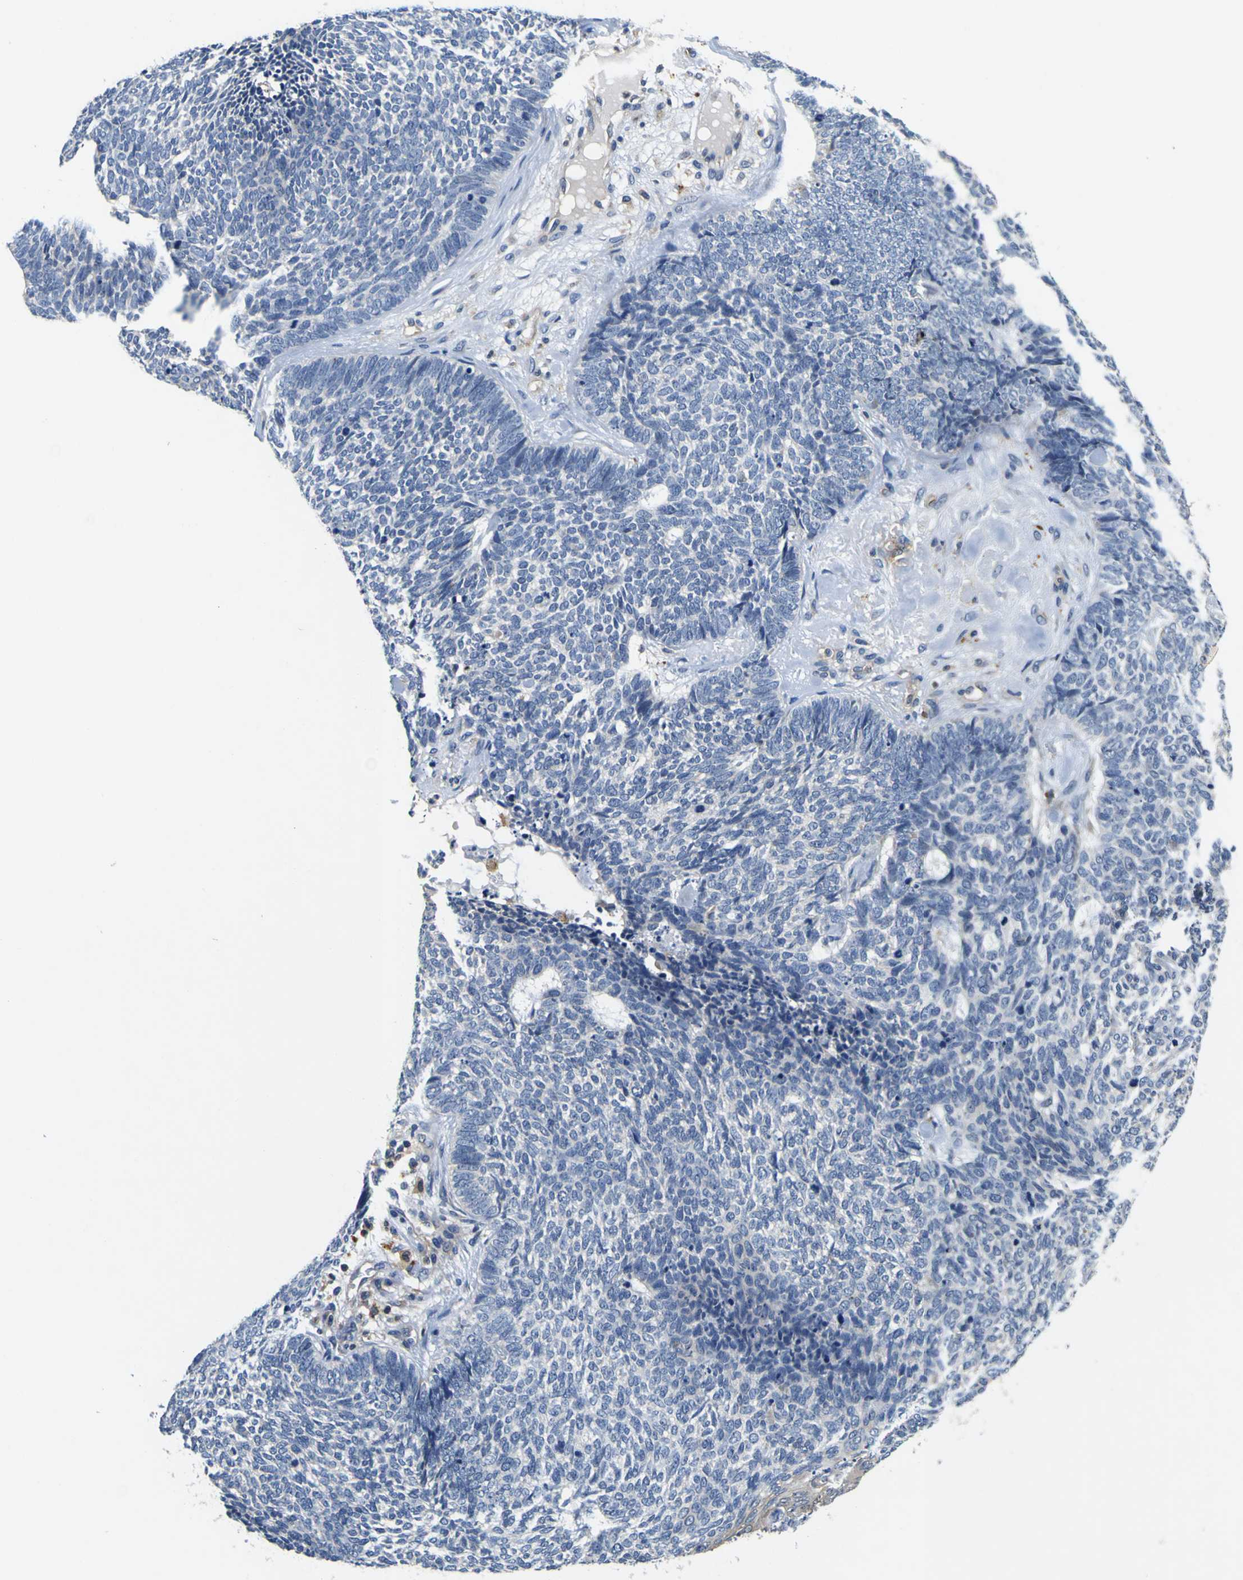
{"staining": {"intensity": "weak", "quantity": "<25%", "location": "cytoplasmic/membranous"}, "tissue": "skin cancer", "cell_type": "Tumor cells", "image_type": "cancer", "snomed": [{"axis": "morphology", "description": "Basal cell carcinoma"}, {"axis": "topography", "description": "Skin"}], "caption": "The histopathology image reveals no staining of tumor cells in skin basal cell carcinoma.", "gene": "TNIK", "patient": {"sex": "female", "age": 84}}